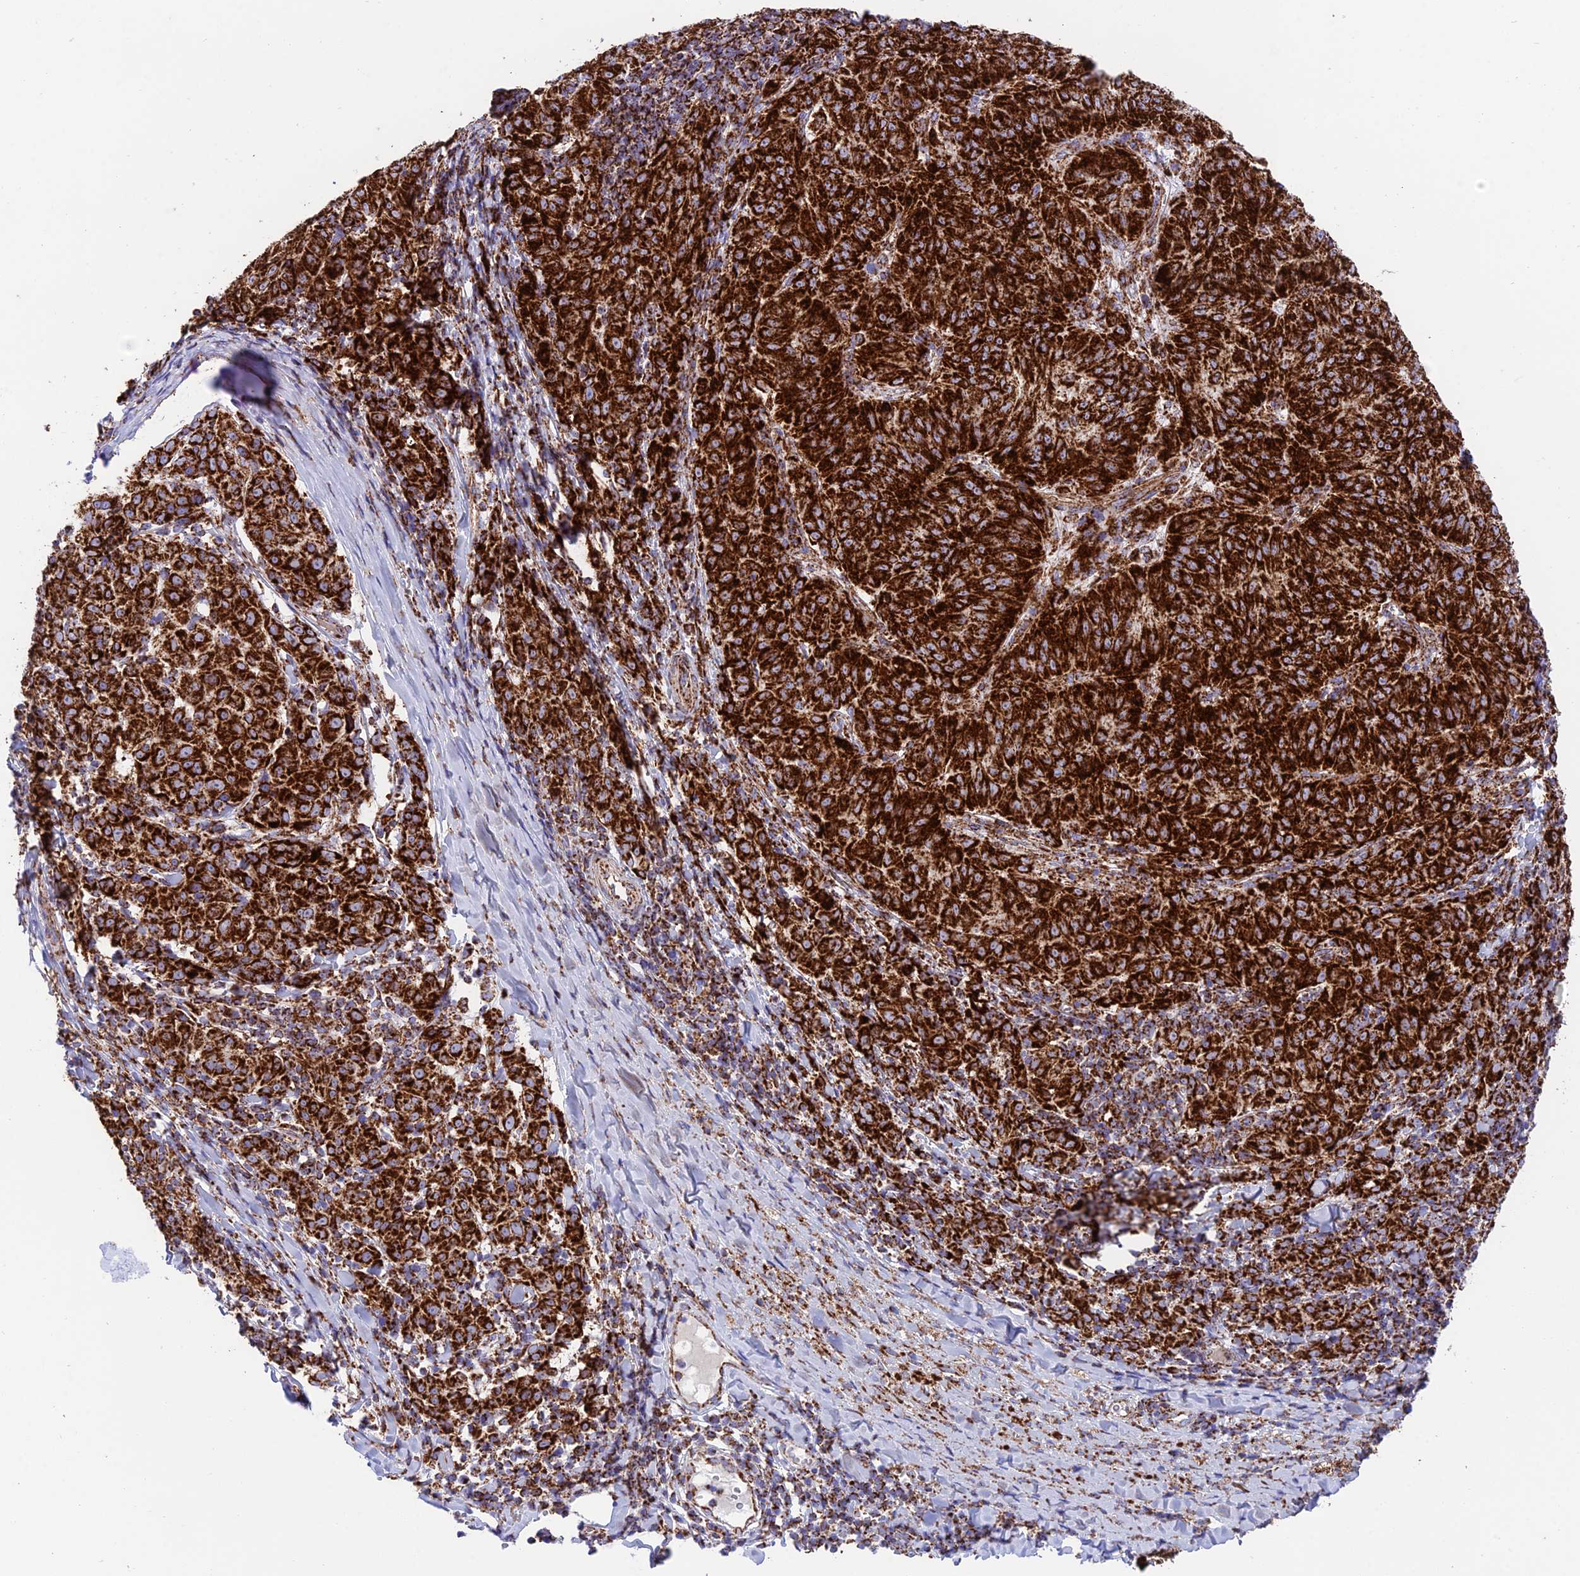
{"staining": {"intensity": "strong", "quantity": ">75%", "location": "cytoplasmic/membranous"}, "tissue": "melanoma", "cell_type": "Tumor cells", "image_type": "cancer", "snomed": [{"axis": "morphology", "description": "Malignant melanoma, NOS"}, {"axis": "topography", "description": "Skin"}], "caption": "Malignant melanoma was stained to show a protein in brown. There is high levels of strong cytoplasmic/membranous expression in approximately >75% of tumor cells. (Brightfield microscopy of DAB IHC at high magnification).", "gene": "CHCHD3", "patient": {"sex": "female", "age": 72}}